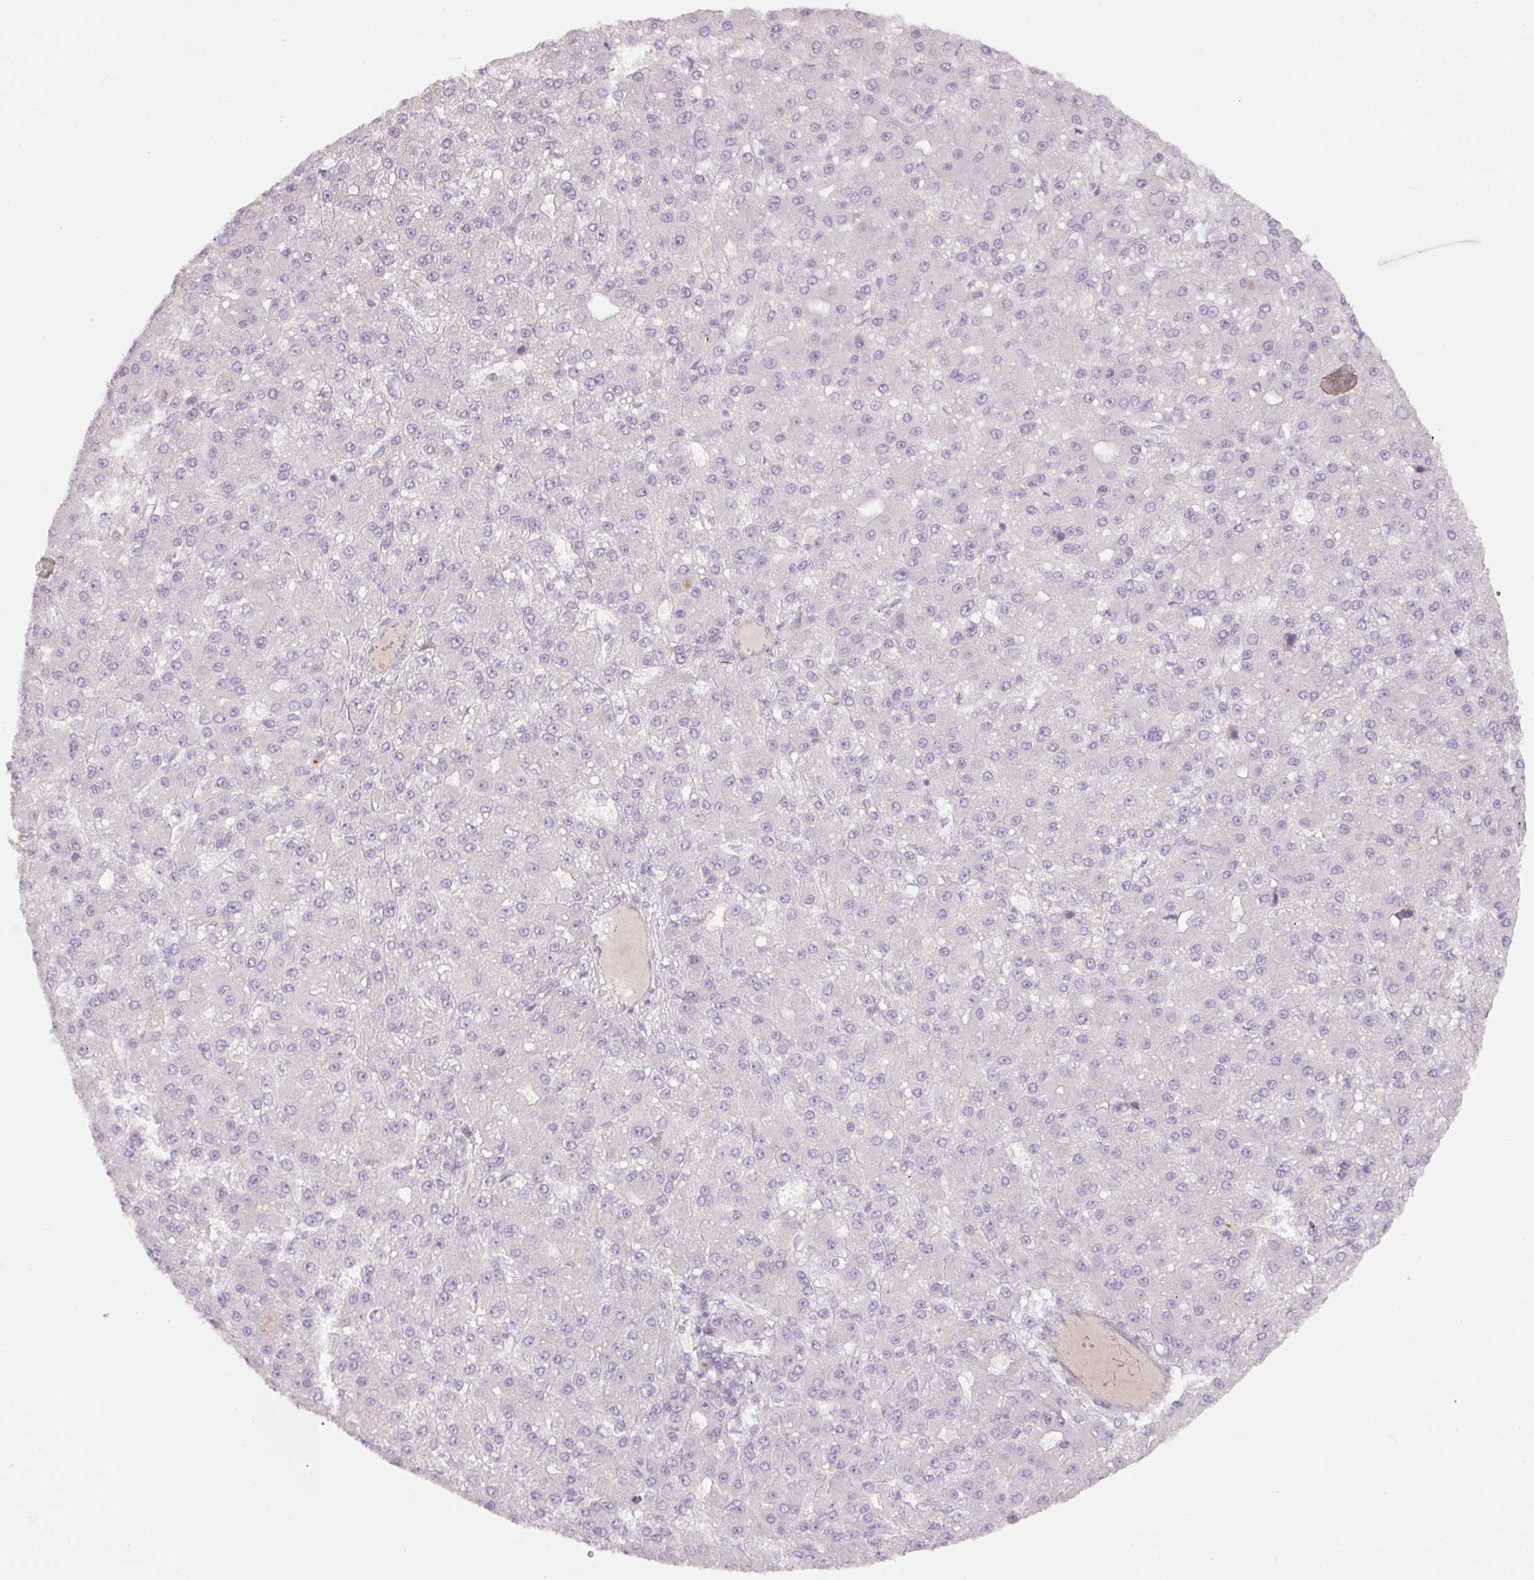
{"staining": {"intensity": "negative", "quantity": "none", "location": "none"}, "tissue": "liver cancer", "cell_type": "Tumor cells", "image_type": "cancer", "snomed": [{"axis": "morphology", "description": "Carcinoma, Hepatocellular, NOS"}, {"axis": "topography", "description": "Liver"}], "caption": "Immunohistochemistry of liver cancer (hepatocellular carcinoma) exhibits no expression in tumor cells. Brightfield microscopy of IHC stained with DAB (3,3'-diaminobenzidine) (brown) and hematoxylin (blue), captured at high magnification.", "gene": "NBPF11", "patient": {"sex": "male", "age": 67}}